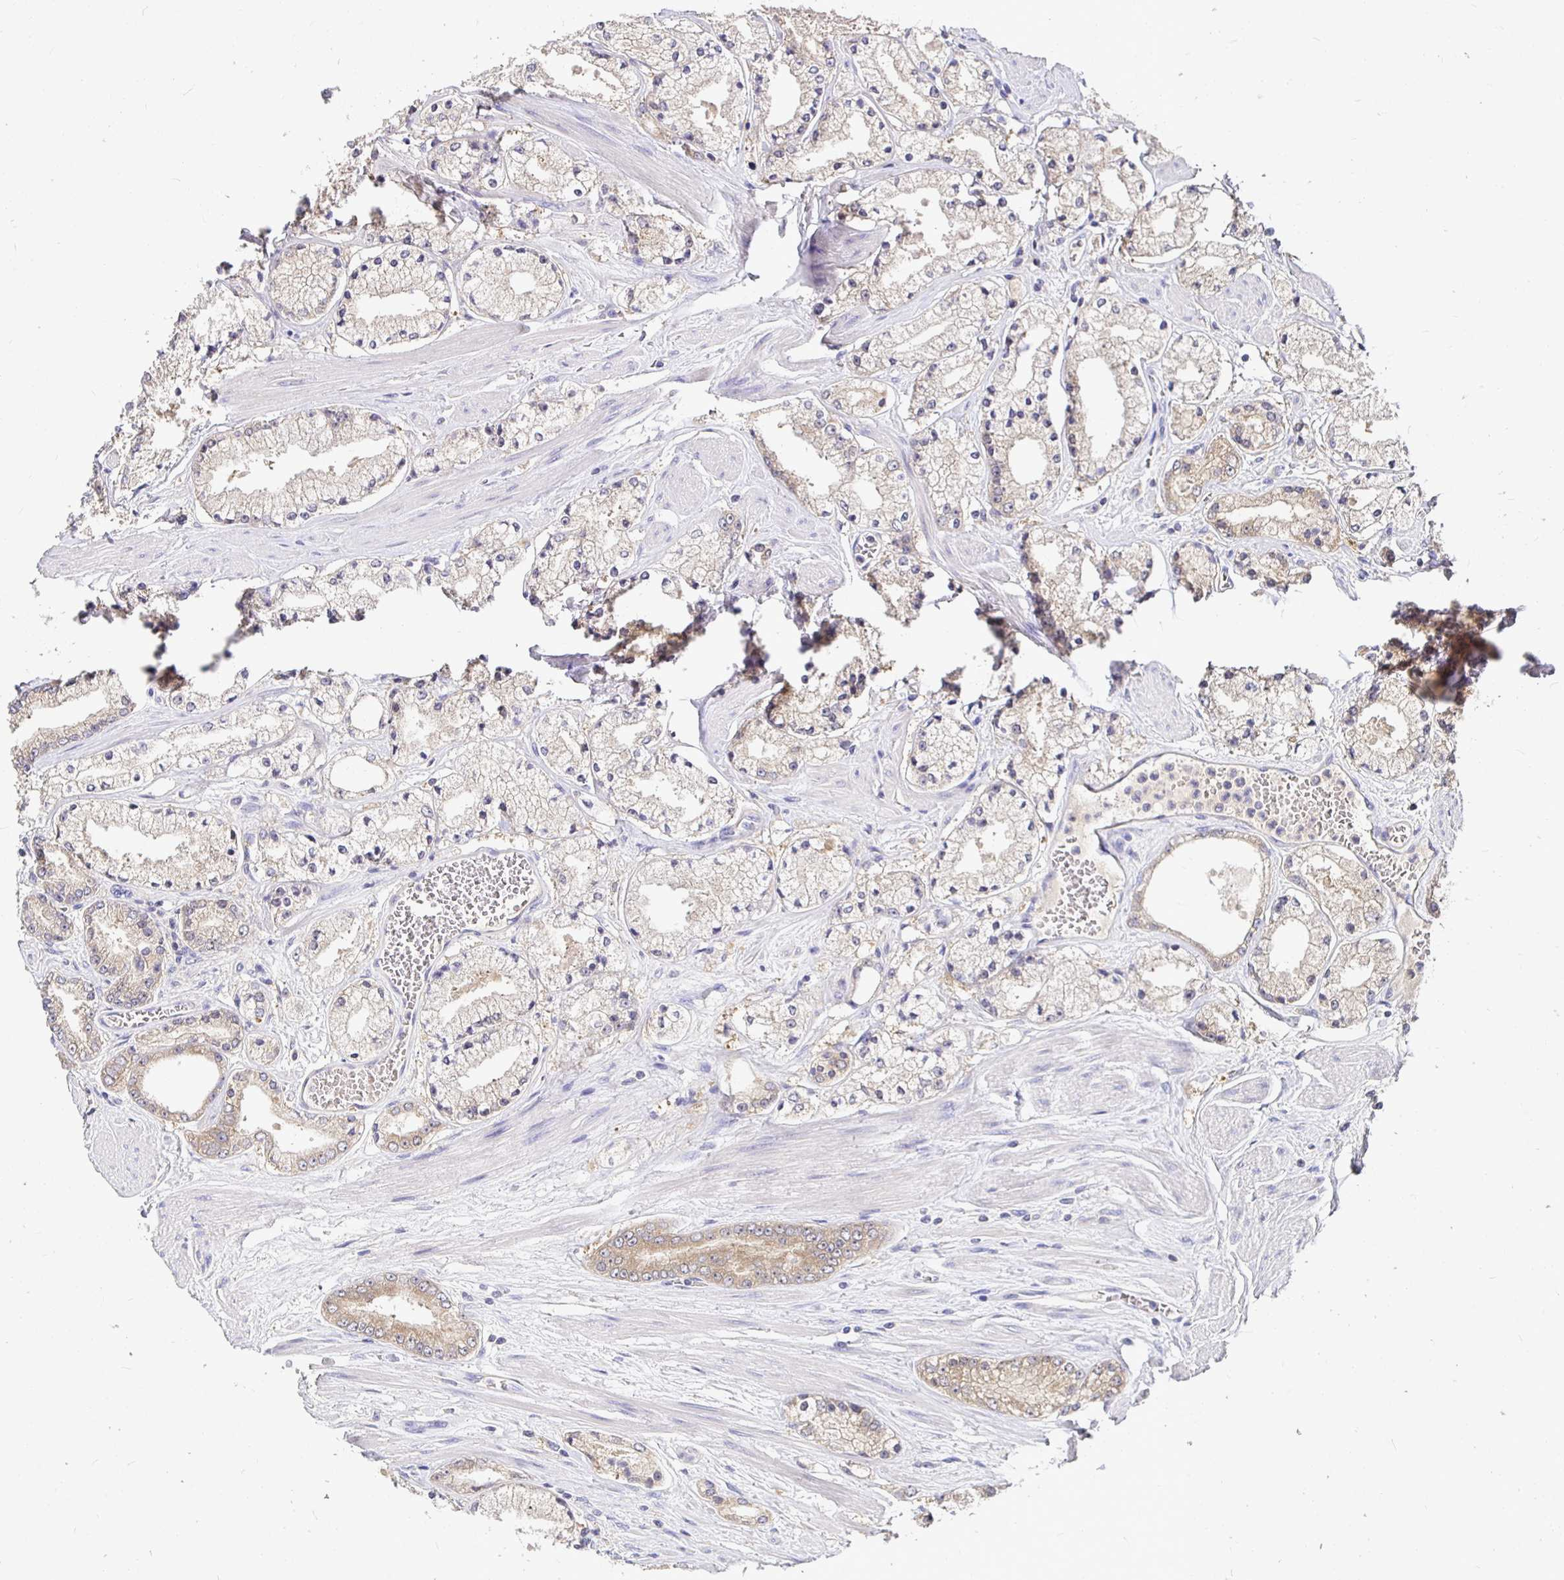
{"staining": {"intensity": "weak", "quantity": "25%-75%", "location": "cytoplasmic/membranous"}, "tissue": "prostate cancer", "cell_type": "Tumor cells", "image_type": "cancer", "snomed": [{"axis": "morphology", "description": "Adenocarcinoma, High grade"}, {"axis": "topography", "description": "Prostate"}], "caption": "Approximately 25%-75% of tumor cells in prostate cancer (adenocarcinoma (high-grade)) exhibit weak cytoplasmic/membranous protein expression as visualized by brown immunohistochemical staining.", "gene": "KIF21A", "patient": {"sex": "male", "age": 63}}